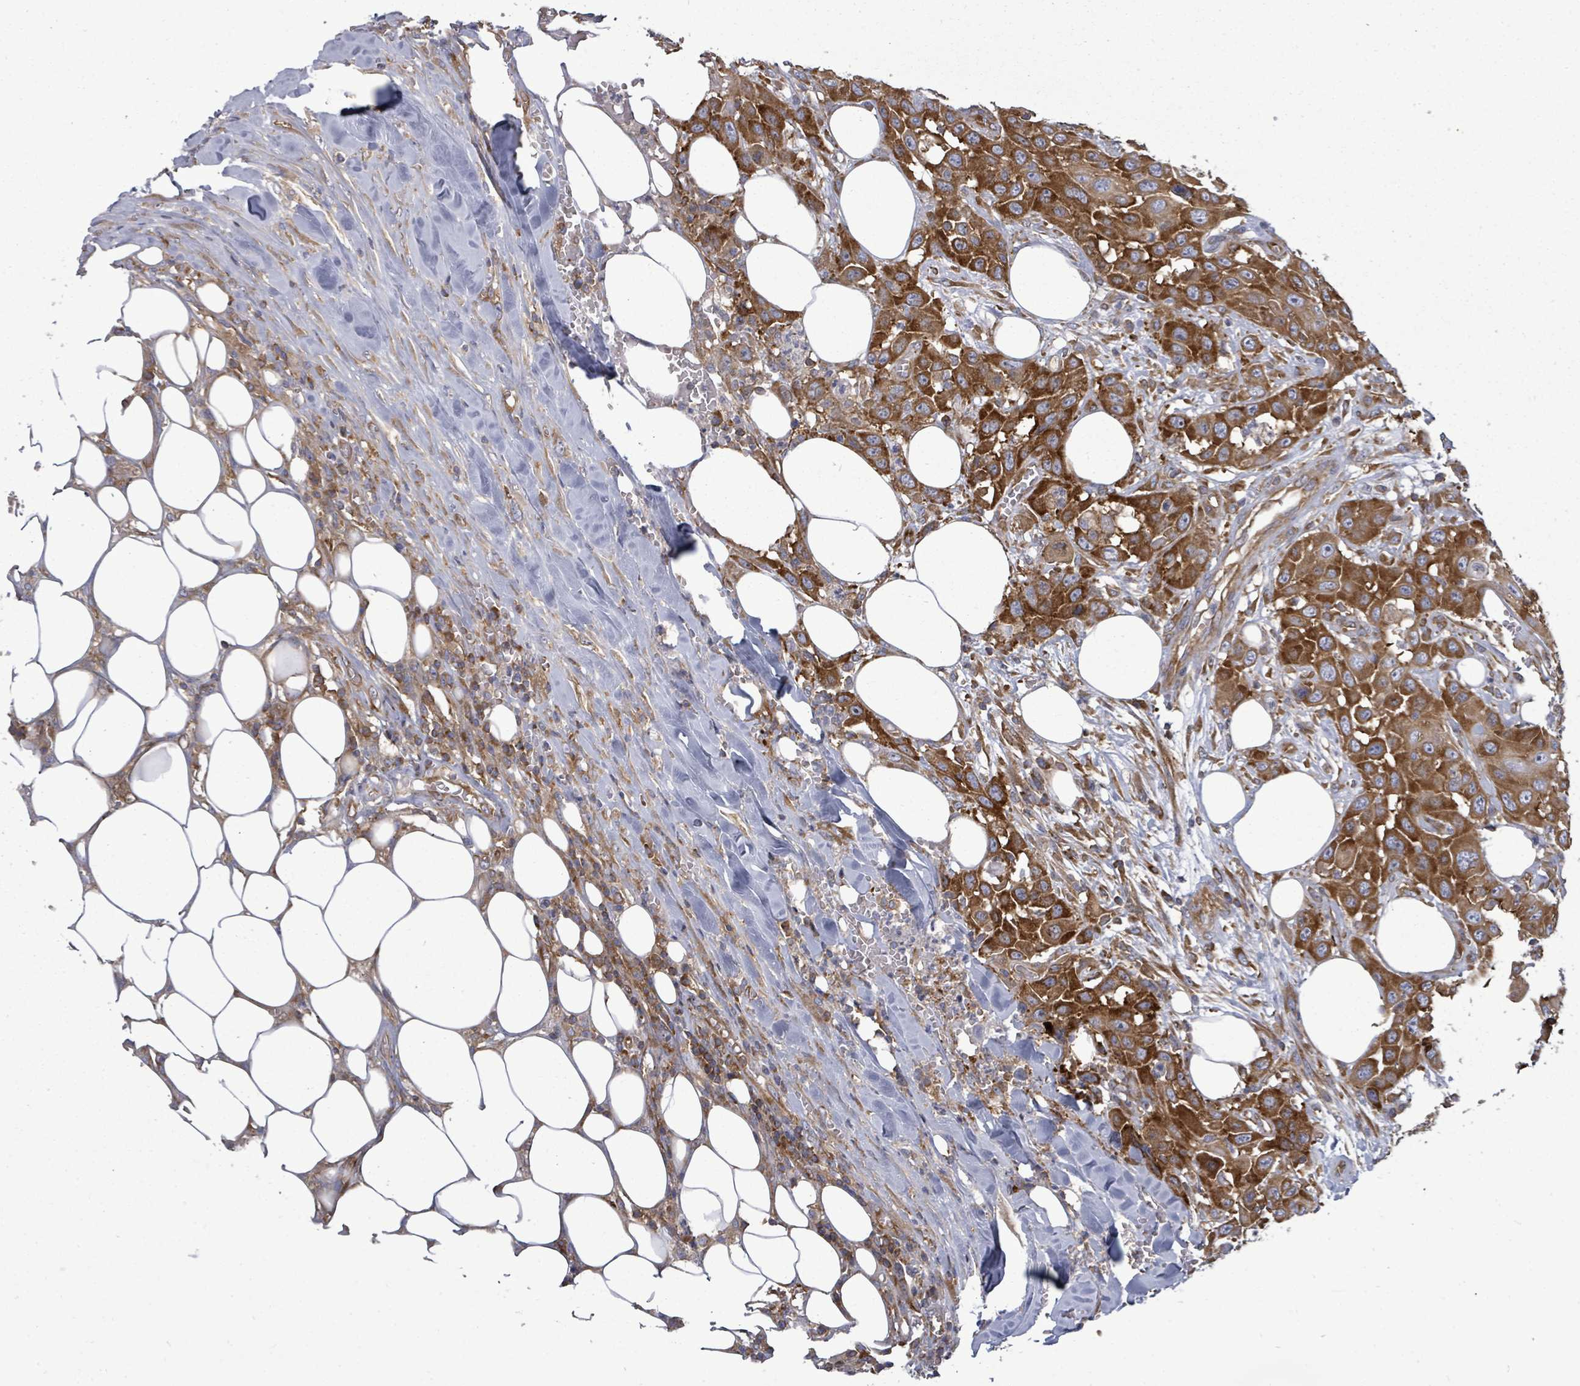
{"staining": {"intensity": "strong", "quantity": ">75%", "location": "cytoplasmic/membranous"}, "tissue": "head and neck cancer", "cell_type": "Tumor cells", "image_type": "cancer", "snomed": [{"axis": "morphology", "description": "Squamous cell carcinoma, NOS"}, {"axis": "topography", "description": "Head-Neck"}], "caption": "Immunohistochemistry of human head and neck squamous cell carcinoma displays high levels of strong cytoplasmic/membranous expression in about >75% of tumor cells.", "gene": "EIF3C", "patient": {"sex": "male", "age": 81}}